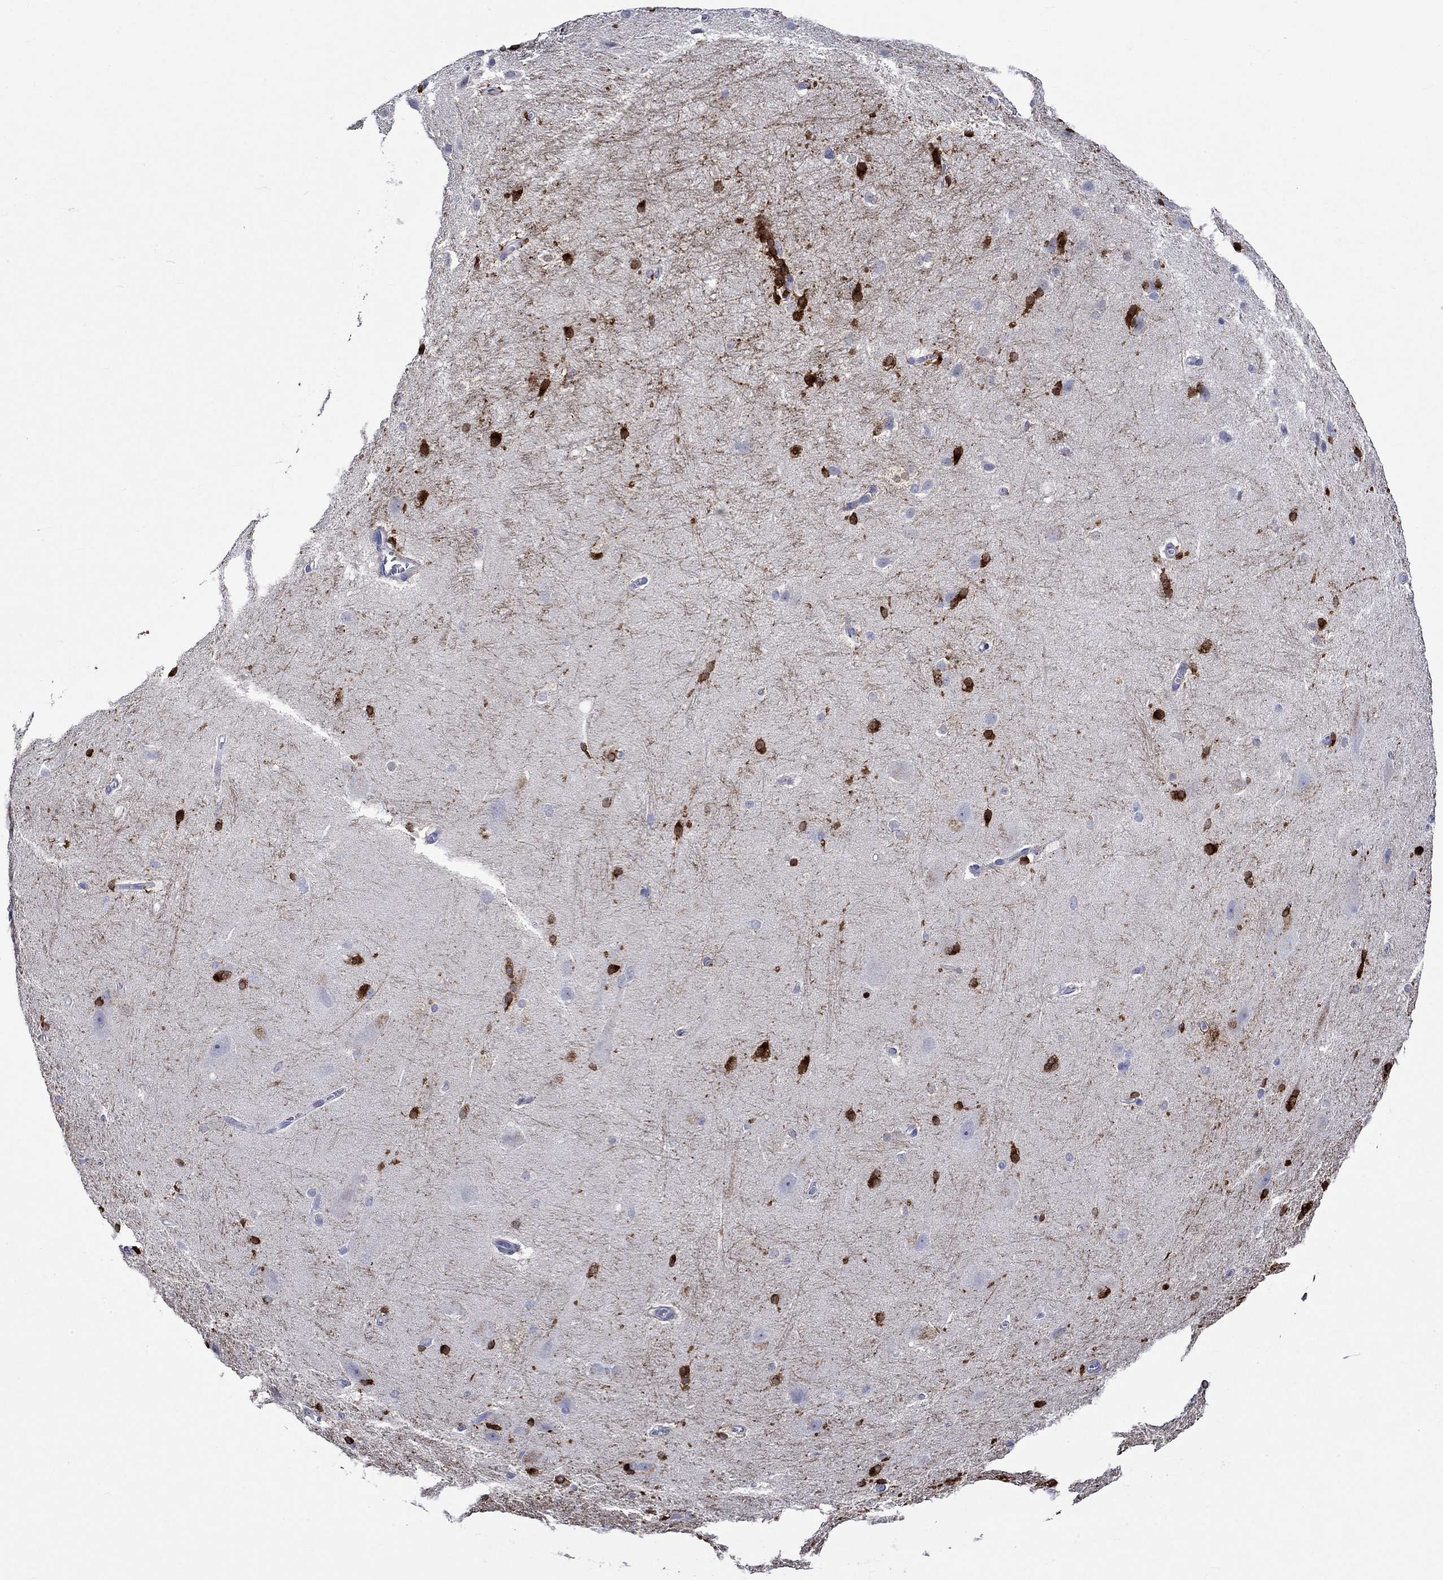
{"staining": {"intensity": "strong", "quantity": "25%-75%", "location": "cytoplasmic/membranous"}, "tissue": "hippocampus", "cell_type": "Glial cells", "image_type": "normal", "snomed": [{"axis": "morphology", "description": "Normal tissue, NOS"}, {"axis": "topography", "description": "Cerebral cortex"}, {"axis": "topography", "description": "Hippocampus"}], "caption": "The histopathology image demonstrates immunohistochemical staining of benign hippocampus. There is strong cytoplasmic/membranous staining is present in approximately 25%-75% of glial cells.", "gene": "CRYAB", "patient": {"sex": "female", "age": 19}}